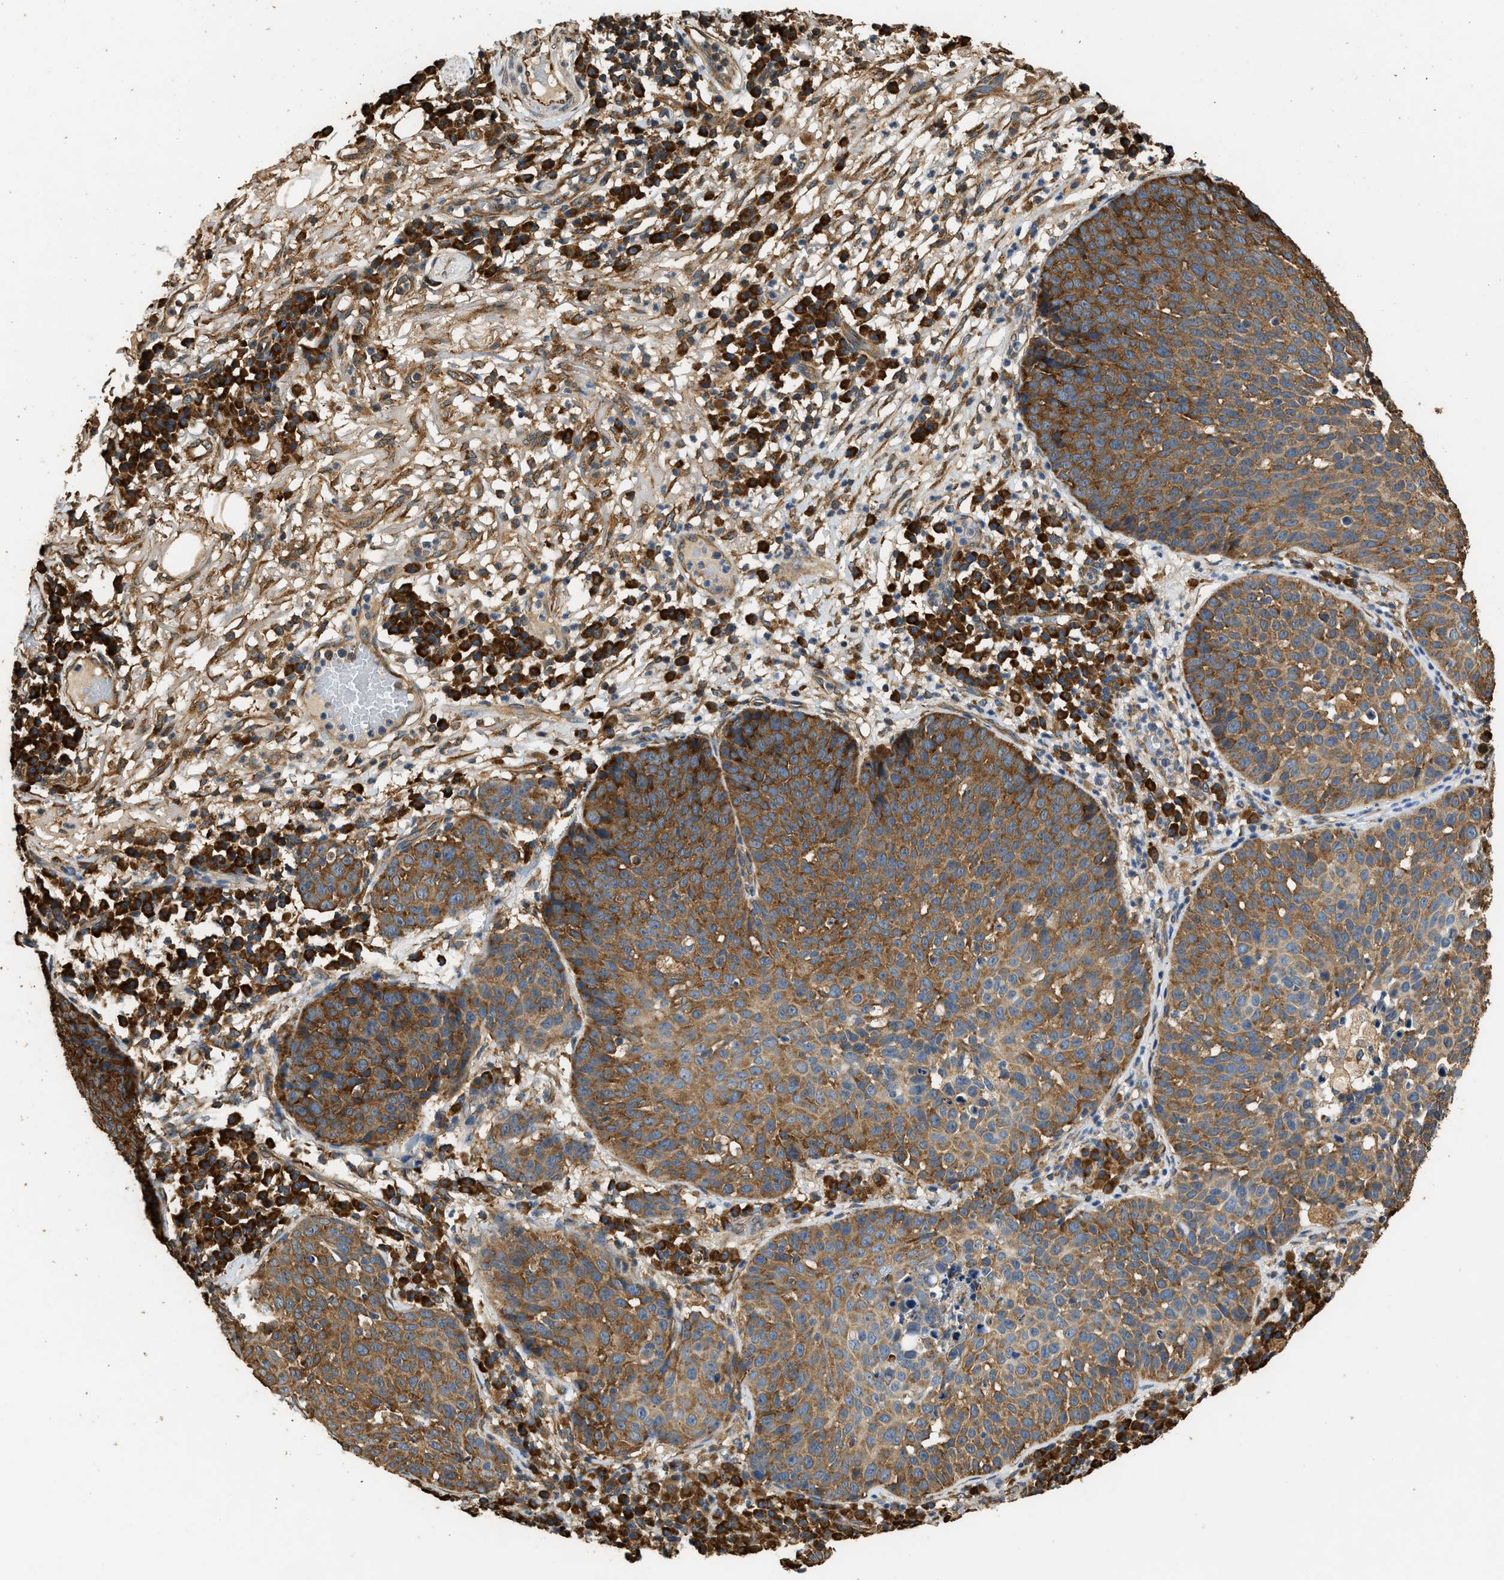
{"staining": {"intensity": "moderate", "quantity": ">75%", "location": "cytoplasmic/membranous"}, "tissue": "skin cancer", "cell_type": "Tumor cells", "image_type": "cancer", "snomed": [{"axis": "morphology", "description": "Squamous cell carcinoma in situ, NOS"}, {"axis": "morphology", "description": "Squamous cell carcinoma, NOS"}, {"axis": "topography", "description": "Skin"}], "caption": "Immunohistochemistry (DAB) staining of human squamous cell carcinoma (skin) exhibits moderate cytoplasmic/membranous protein expression in approximately >75% of tumor cells.", "gene": "SLC36A4", "patient": {"sex": "male", "age": 93}}